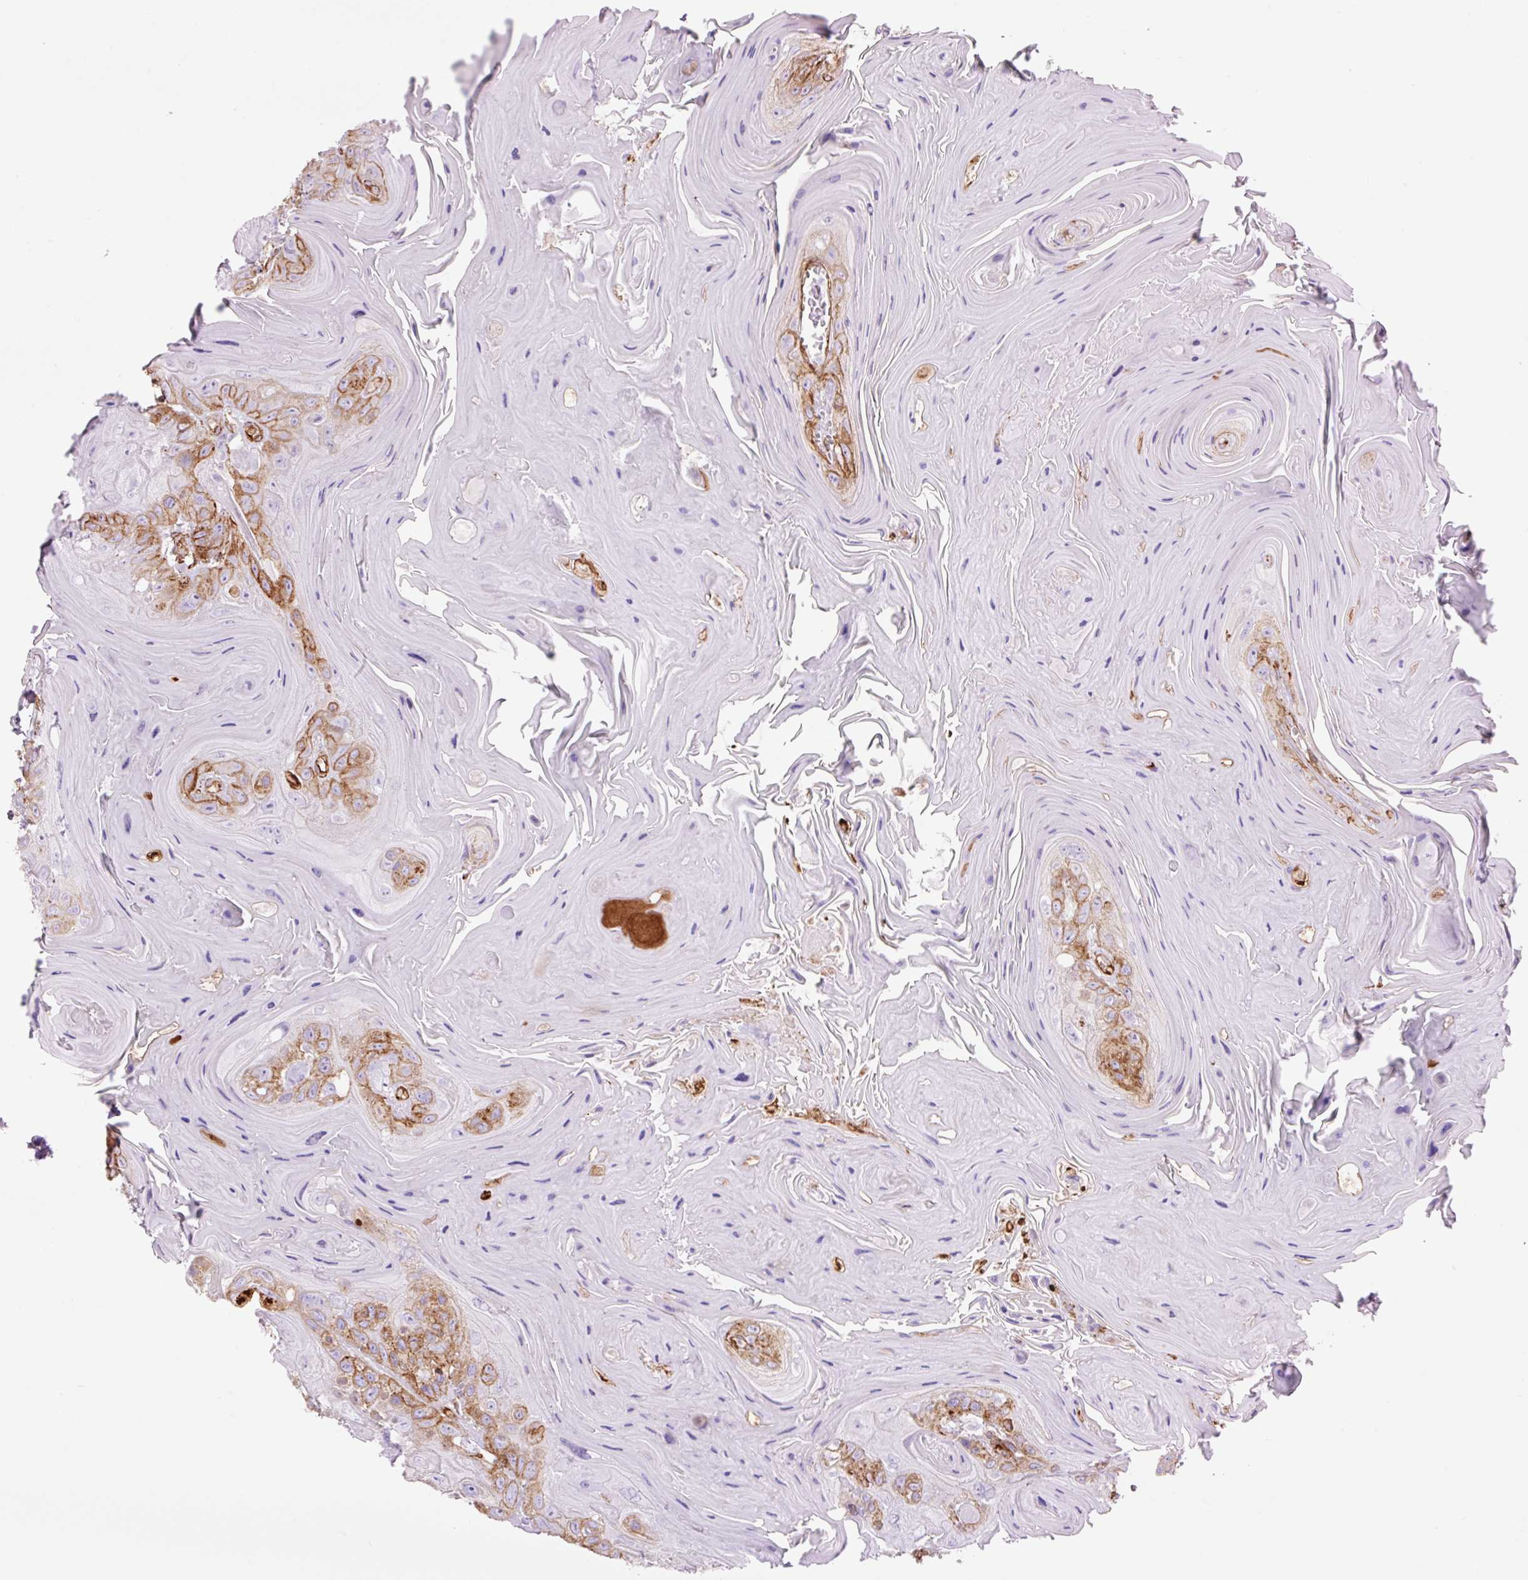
{"staining": {"intensity": "moderate", "quantity": "25%-75%", "location": "cytoplasmic/membranous"}, "tissue": "head and neck cancer", "cell_type": "Tumor cells", "image_type": "cancer", "snomed": [{"axis": "morphology", "description": "Squamous cell carcinoma, NOS"}, {"axis": "topography", "description": "Head-Neck"}], "caption": "Immunohistochemistry staining of head and neck cancer, which reveals medium levels of moderate cytoplasmic/membranous positivity in approximately 25%-75% of tumor cells indicating moderate cytoplasmic/membranous protein staining. The staining was performed using DAB (3,3'-diaminobenzidine) (brown) for protein detection and nuclei were counterstained in hematoxylin (blue).", "gene": "CAV1", "patient": {"sex": "female", "age": 59}}